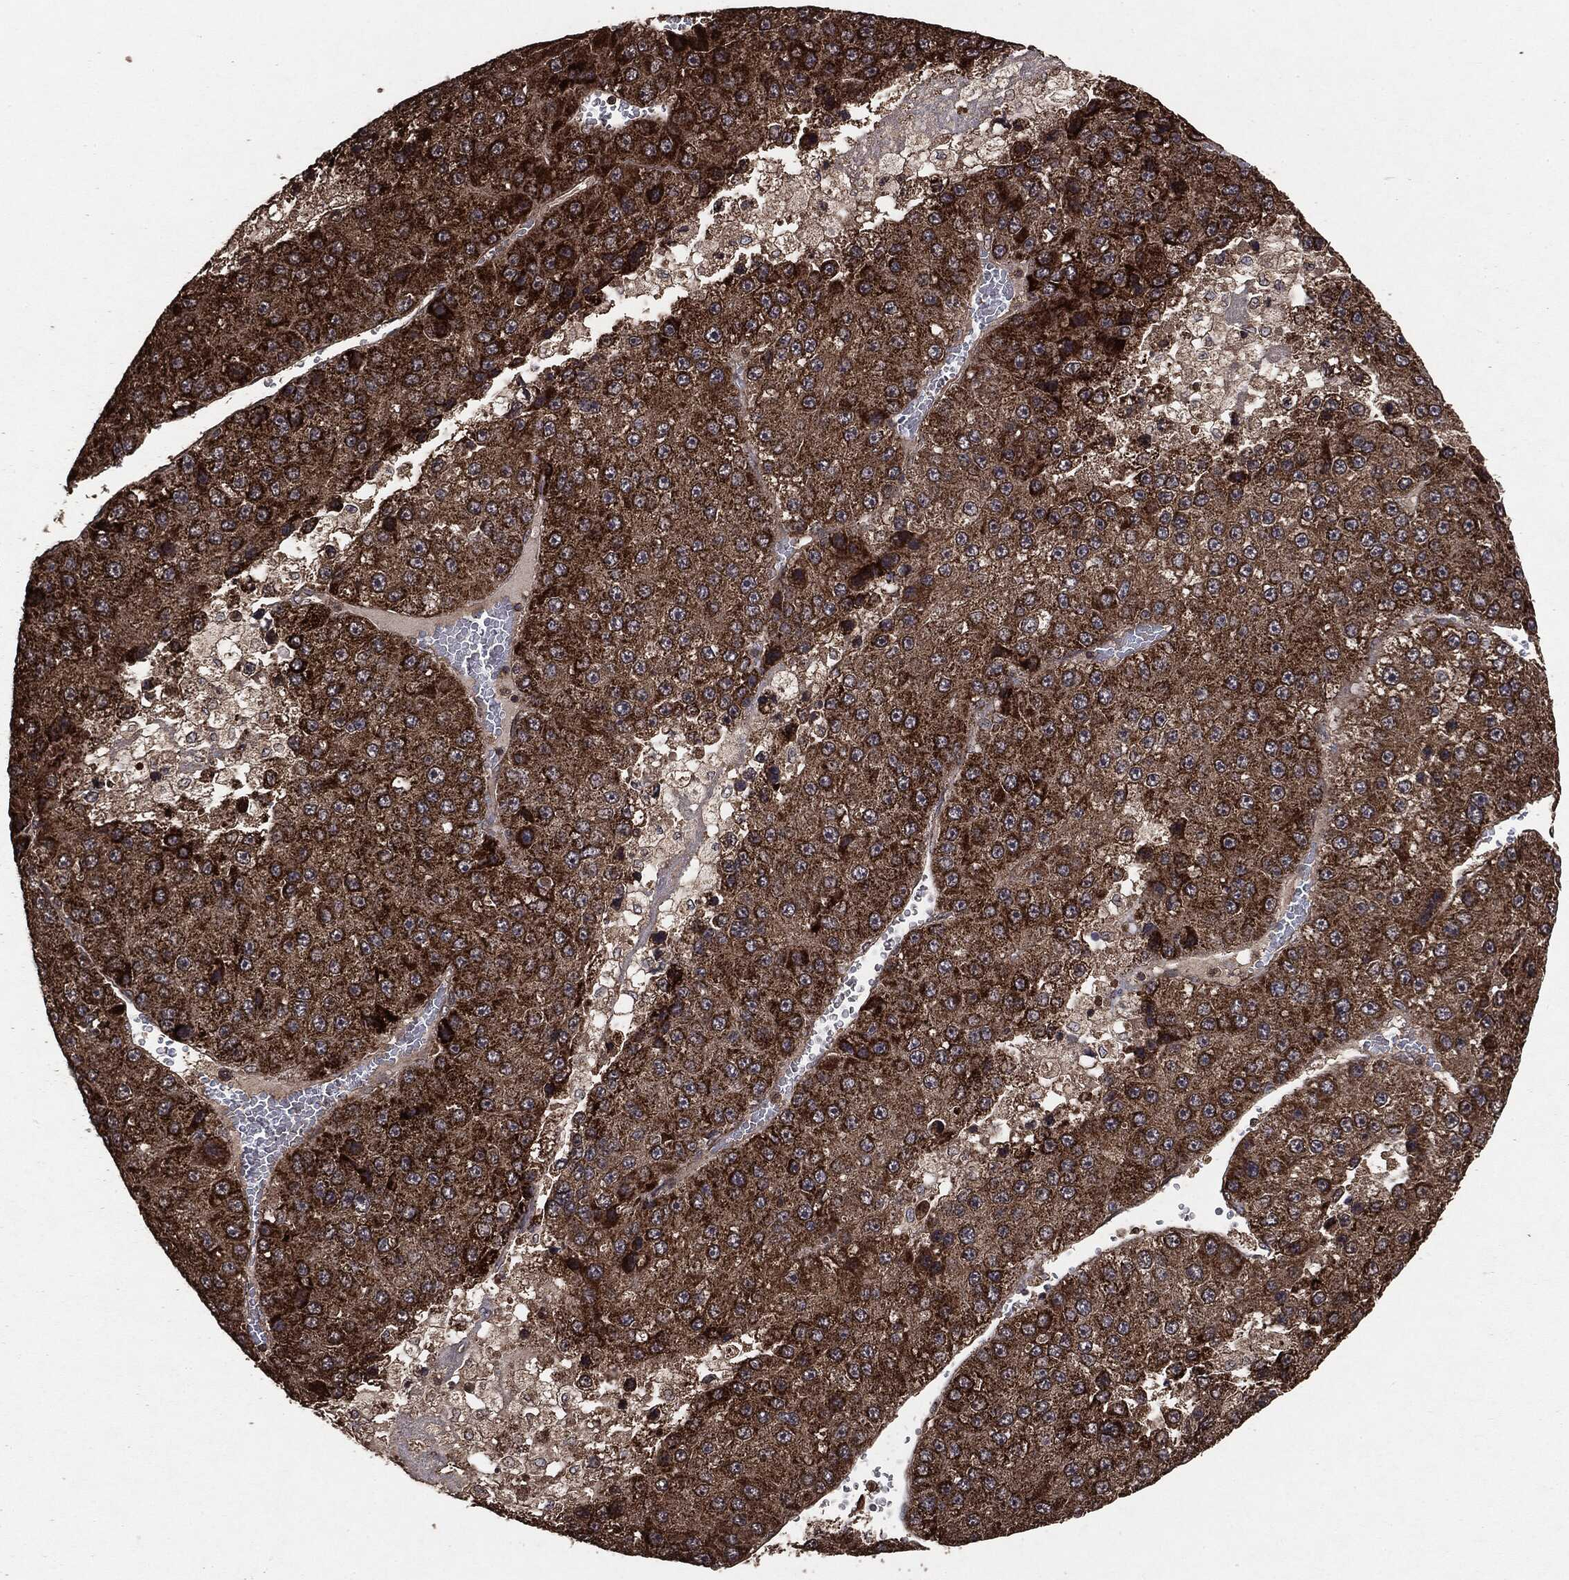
{"staining": {"intensity": "strong", "quantity": ">75%", "location": "cytoplasmic/membranous"}, "tissue": "liver cancer", "cell_type": "Tumor cells", "image_type": "cancer", "snomed": [{"axis": "morphology", "description": "Carcinoma, Hepatocellular, NOS"}, {"axis": "topography", "description": "Liver"}], "caption": "Tumor cells exhibit high levels of strong cytoplasmic/membranous expression in about >75% of cells in human liver cancer. Nuclei are stained in blue.", "gene": "MTOR", "patient": {"sex": "female", "age": 73}}